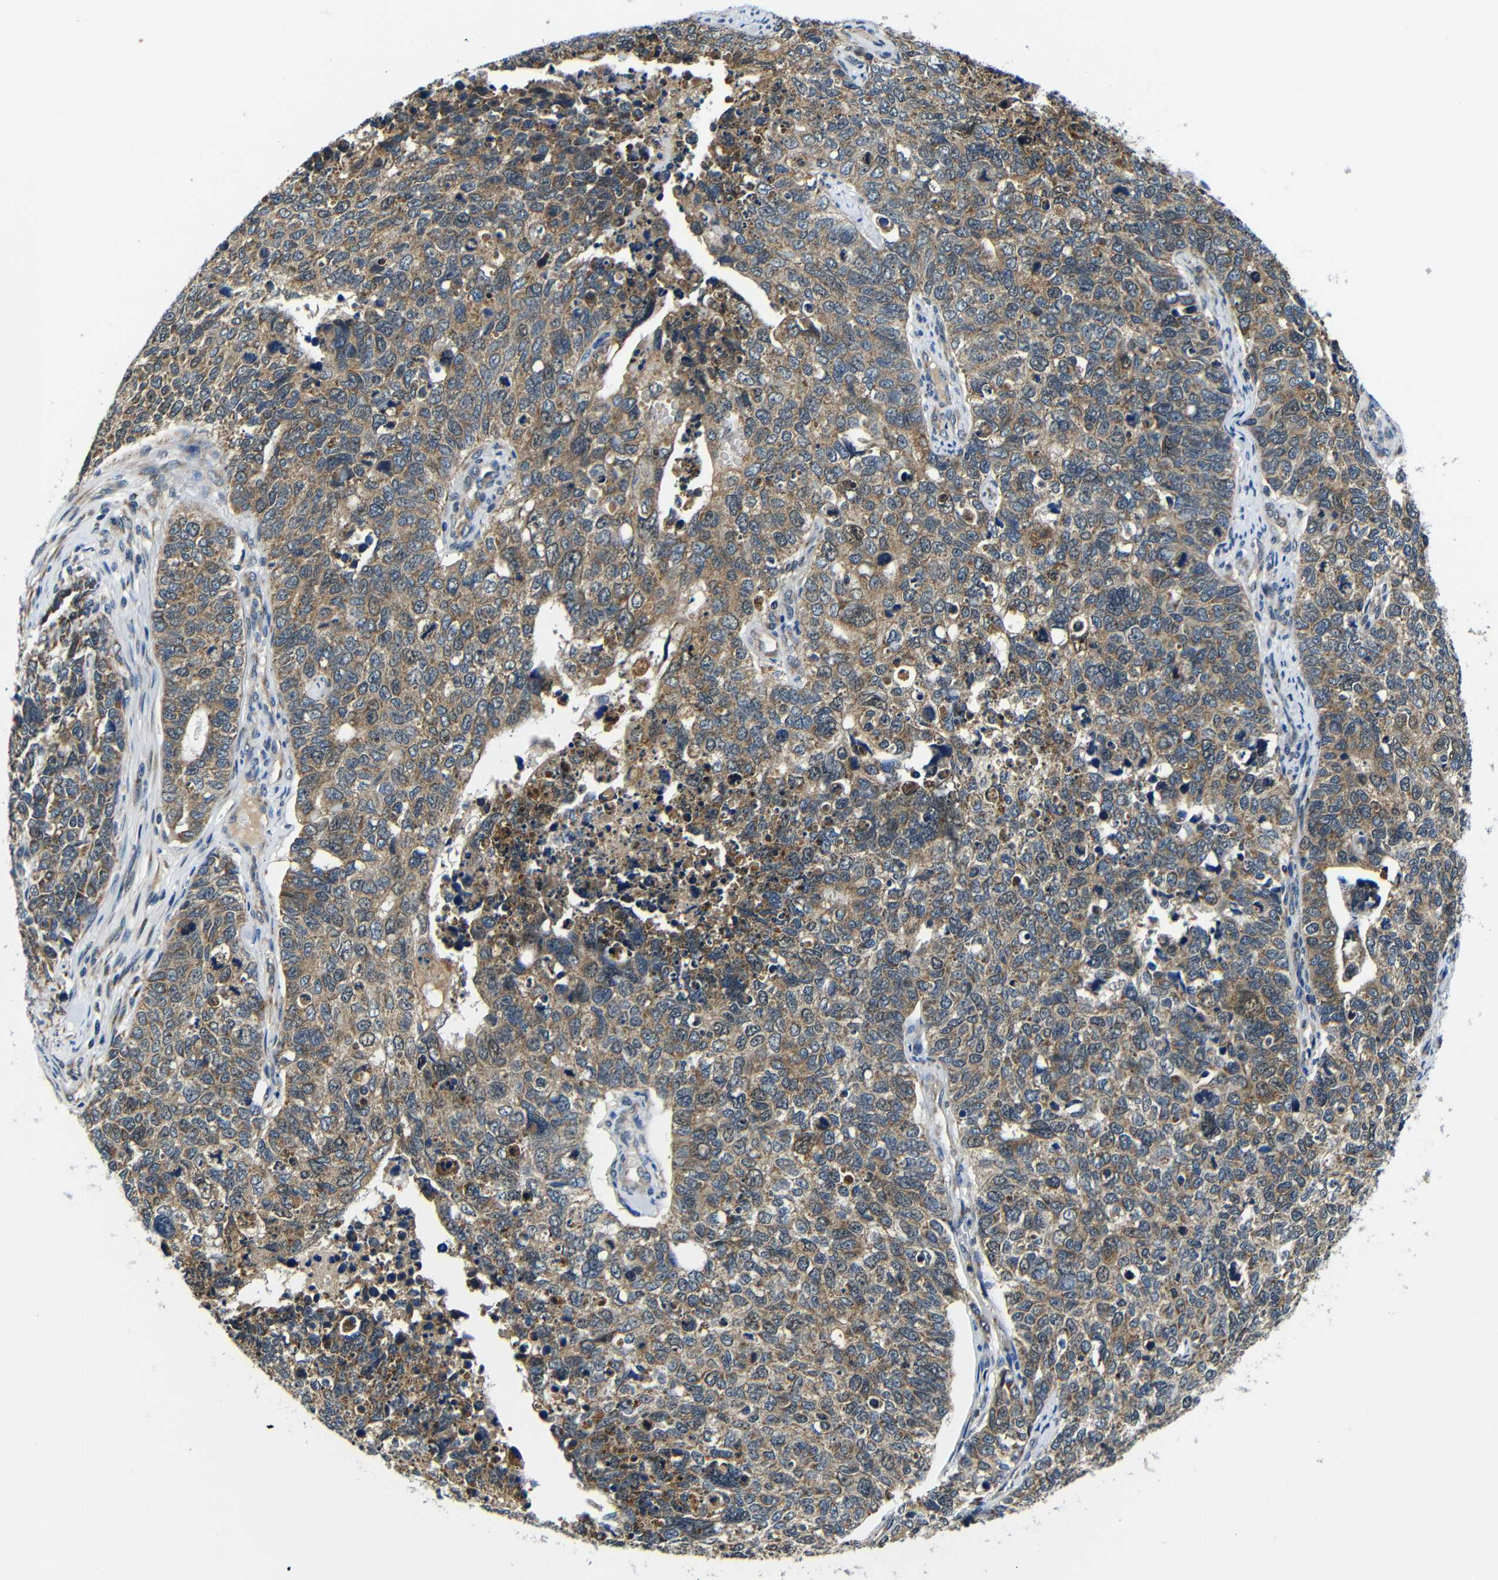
{"staining": {"intensity": "moderate", "quantity": ">75%", "location": "cytoplasmic/membranous"}, "tissue": "cervical cancer", "cell_type": "Tumor cells", "image_type": "cancer", "snomed": [{"axis": "morphology", "description": "Squamous cell carcinoma, NOS"}, {"axis": "topography", "description": "Cervix"}], "caption": "Immunohistochemical staining of human squamous cell carcinoma (cervical) reveals moderate cytoplasmic/membranous protein staining in approximately >75% of tumor cells.", "gene": "FKBP14", "patient": {"sex": "female", "age": 63}}